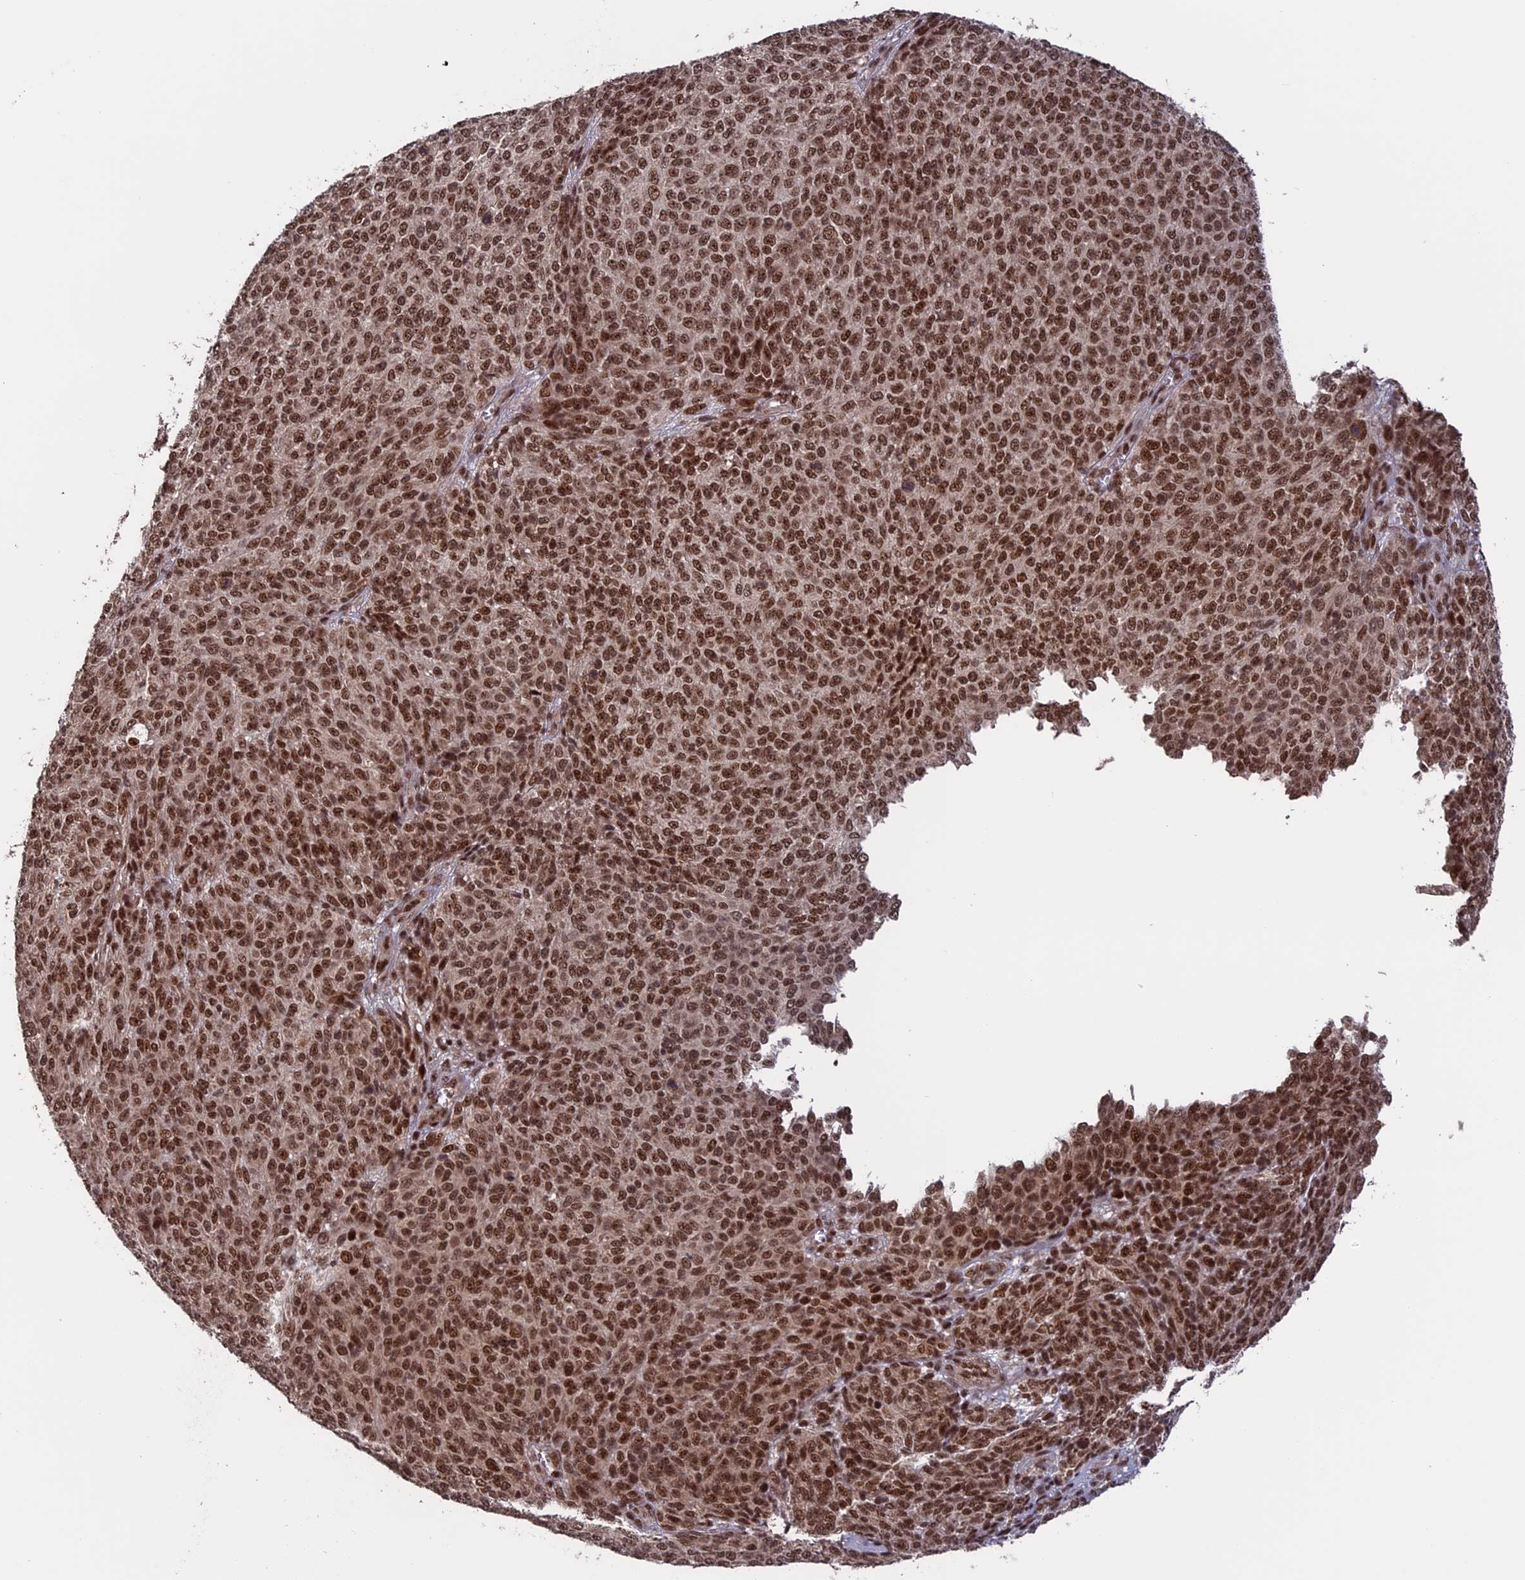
{"staining": {"intensity": "strong", "quantity": ">75%", "location": "nuclear"}, "tissue": "melanoma", "cell_type": "Tumor cells", "image_type": "cancer", "snomed": [{"axis": "morphology", "description": "Malignant melanoma, NOS"}, {"axis": "topography", "description": "Skin"}], "caption": "Melanoma was stained to show a protein in brown. There is high levels of strong nuclear staining in approximately >75% of tumor cells.", "gene": "CACTIN", "patient": {"sex": "male", "age": 49}}